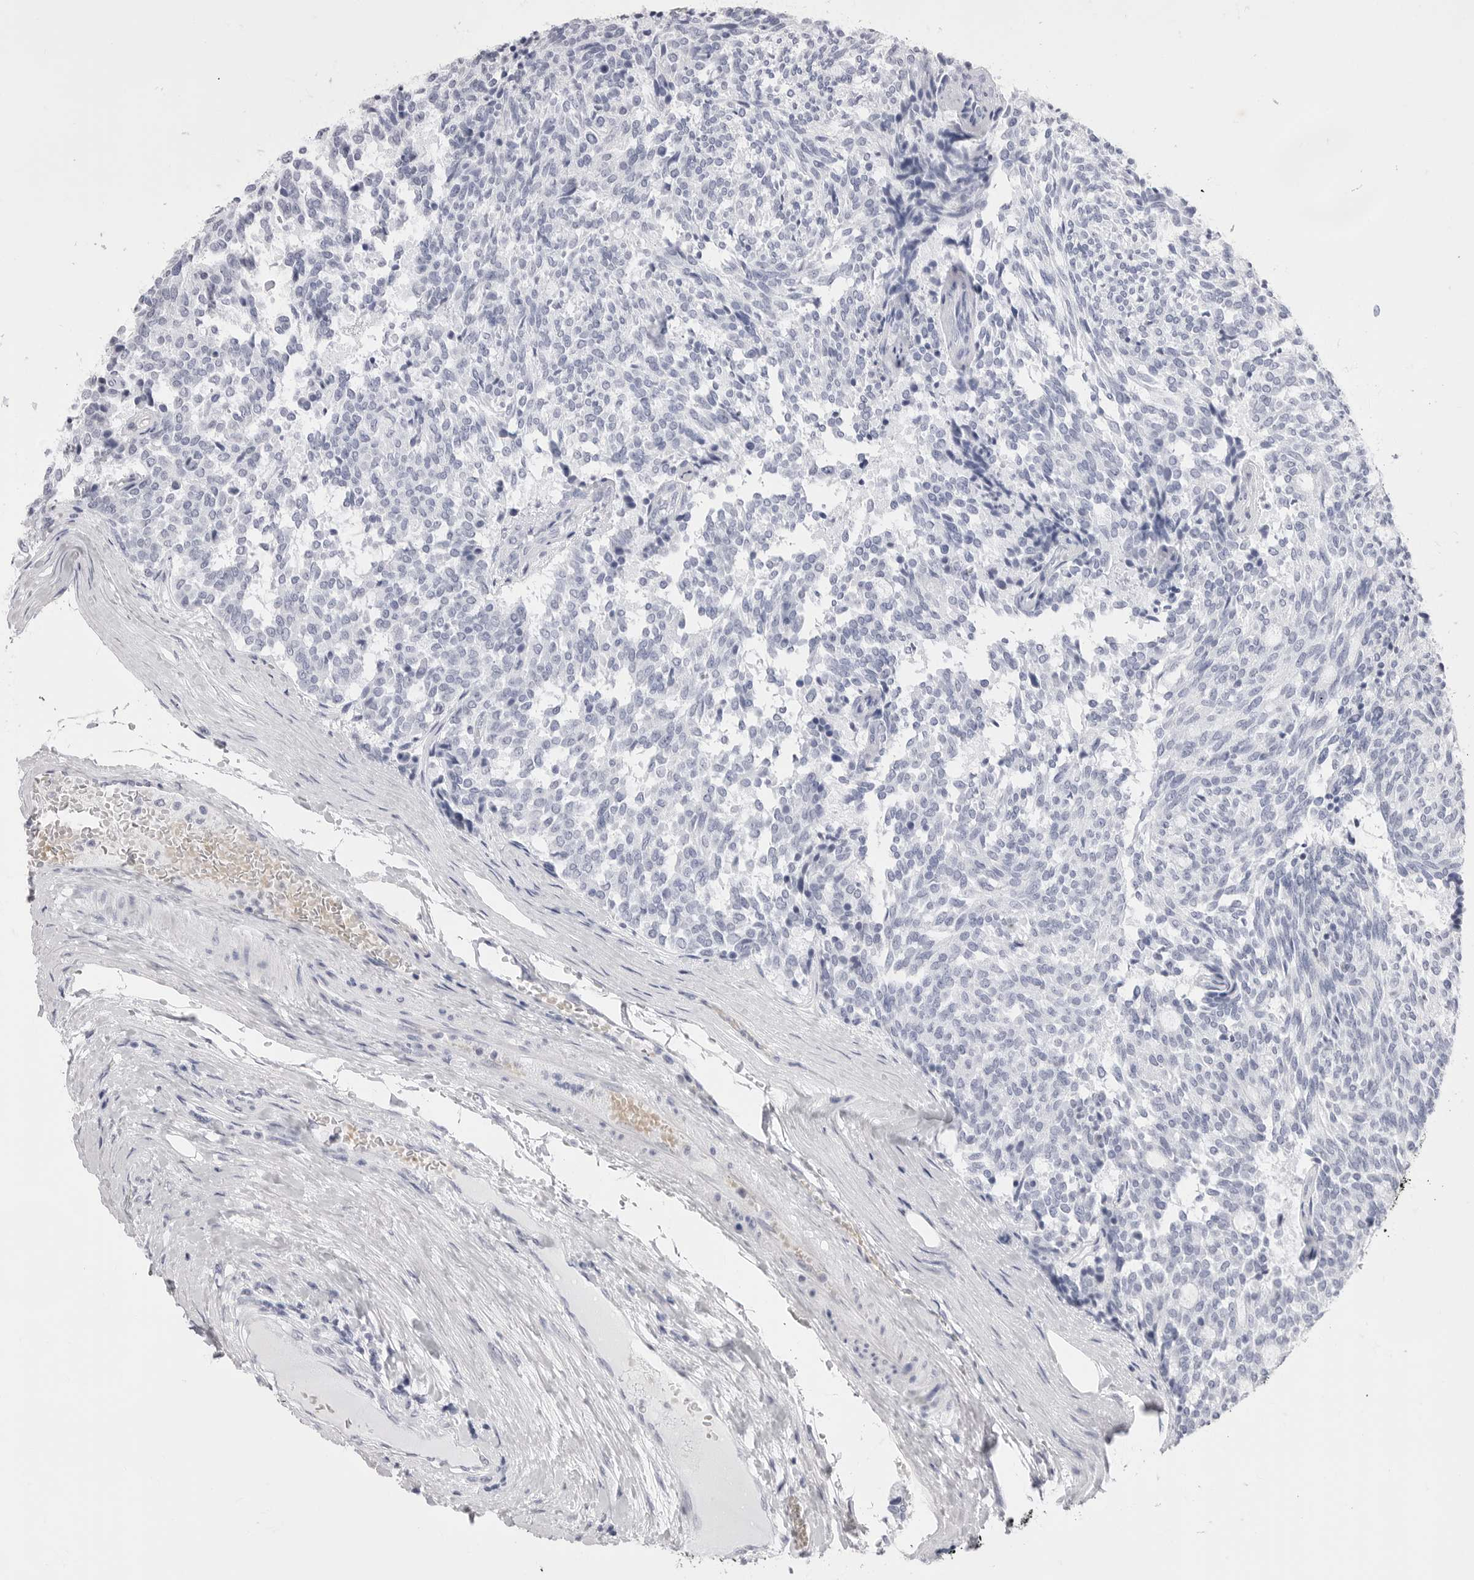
{"staining": {"intensity": "negative", "quantity": "none", "location": "none"}, "tissue": "carcinoid", "cell_type": "Tumor cells", "image_type": "cancer", "snomed": [{"axis": "morphology", "description": "Carcinoid, malignant, NOS"}, {"axis": "topography", "description": "Pancreas"}], "caption": "Micrograph shows no significant protein positivity in tumor cells of malignant carcinoid.", "gene": "TSSK1B", "patient": {"sex": "female", "age": 54}}